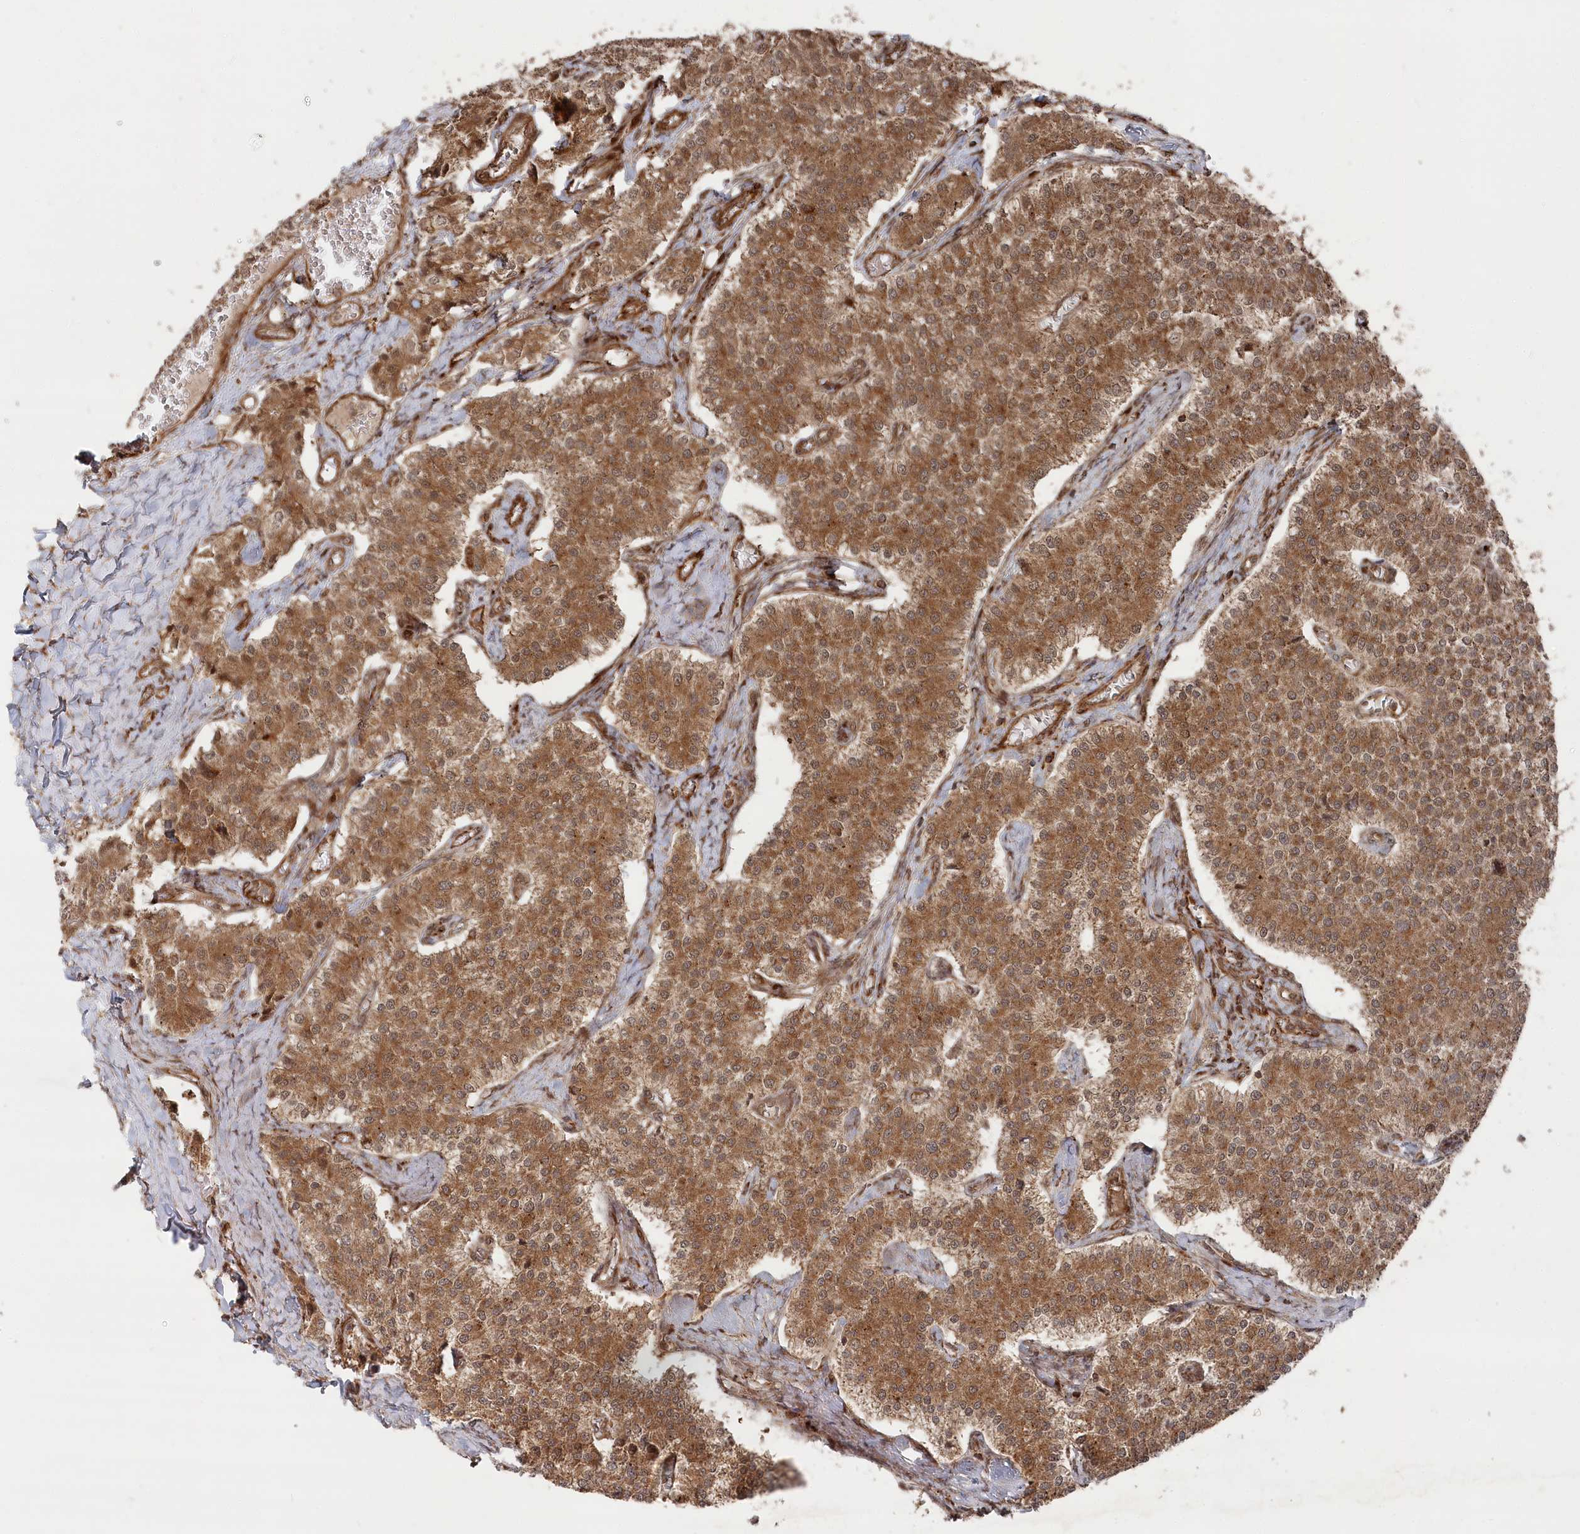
{"staining": {"intensity": "moderate", "quantity": ">75%", "location": "cytoplasmic/membranous"}, "tissue": "carcinoid", "cell_type": "Tumor cells", "image_type": "cancer", "snomed": [{"axis": "morphology", "description": "Carcinoid, malignant, NOS"}, {"axis": "topography", "description": "Colon"}], "caption": "The image exhibits a brown stain indicating the presence of a protein in the cytoplasmic/membranous of tumor cells in carcinoid.", "gene": "POLR3A", "patient": {"sex": "female", "age": 52}}